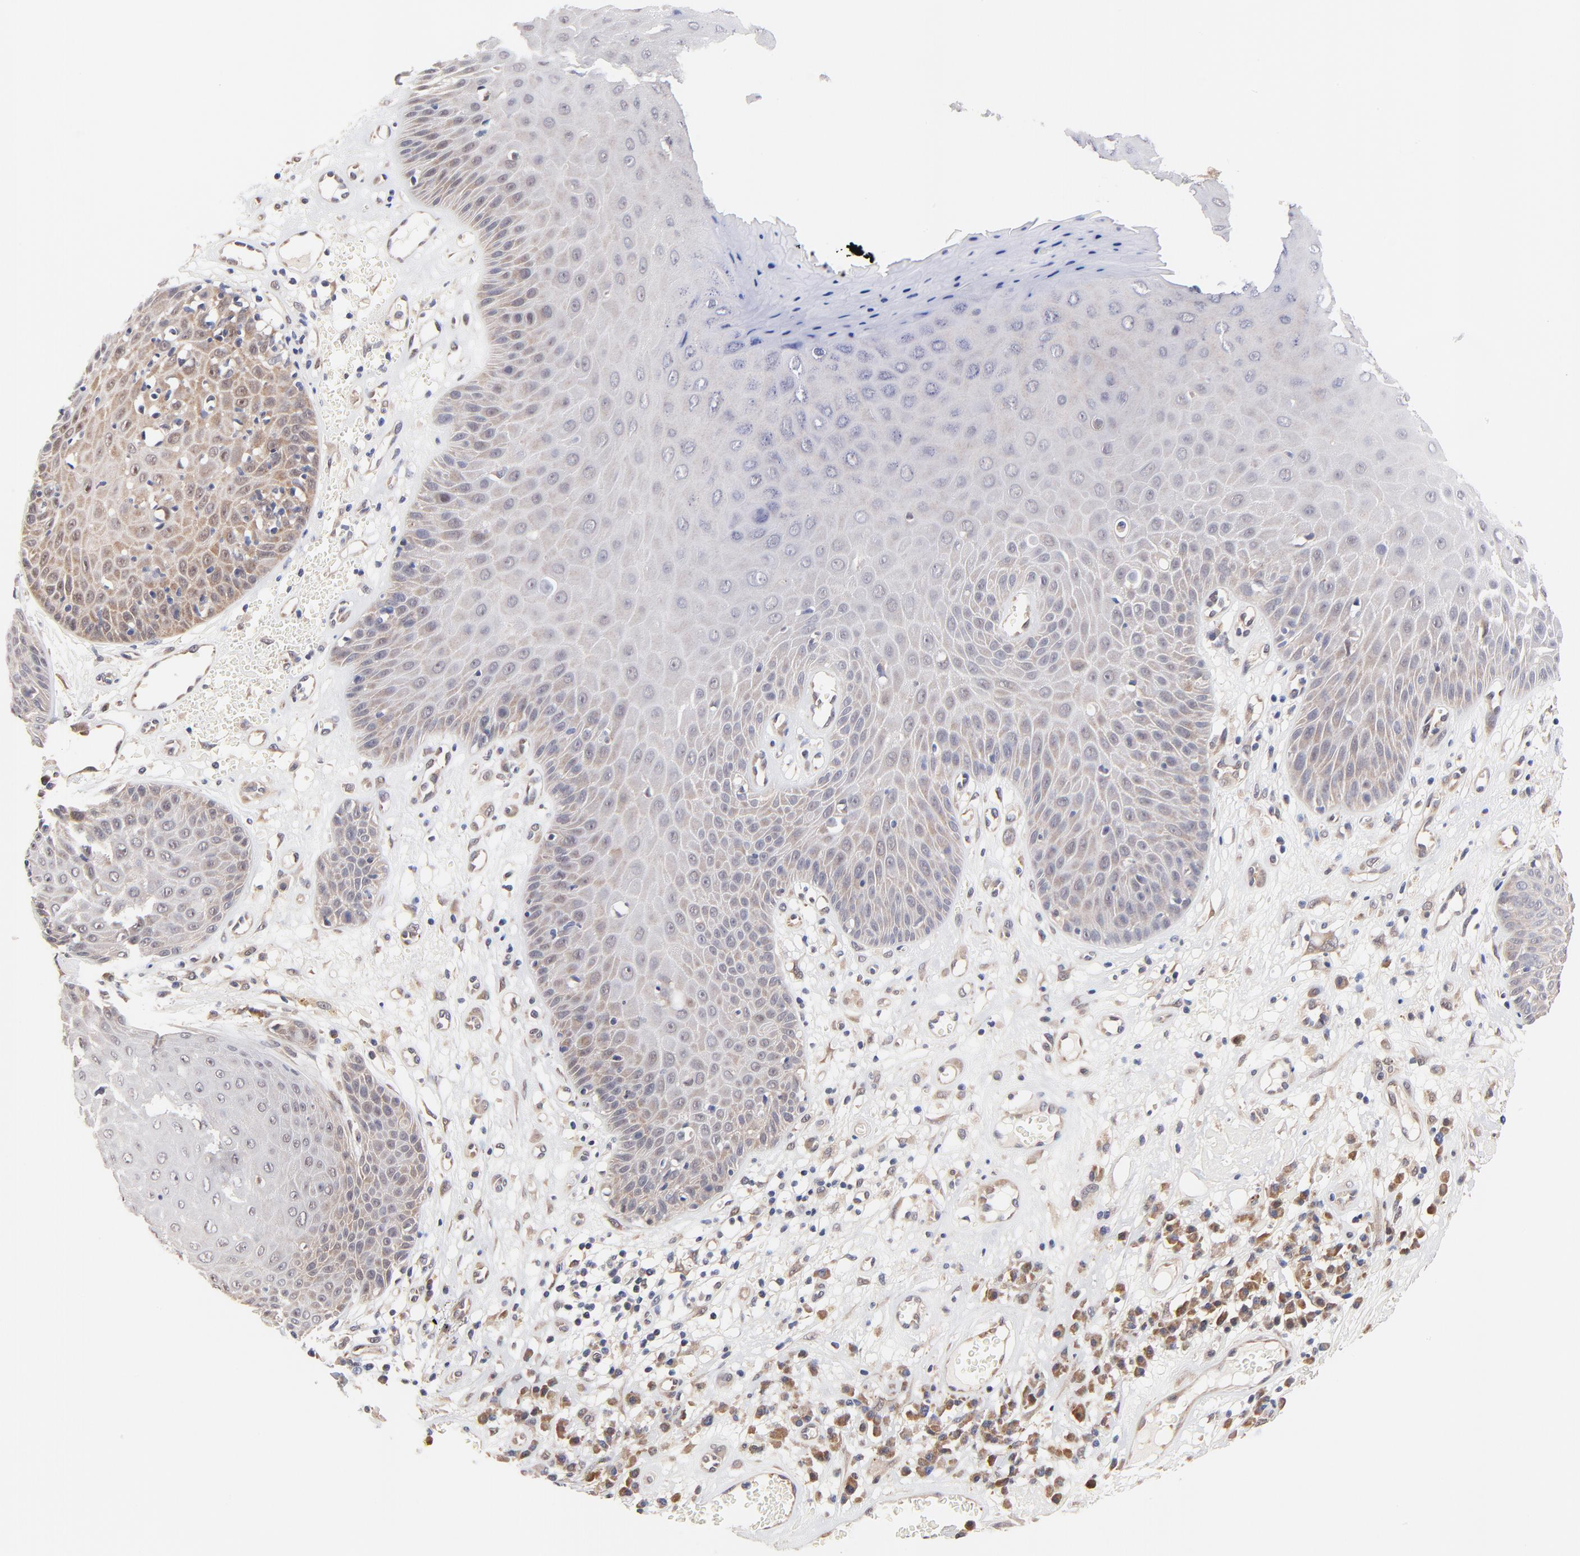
{"staining": {"intensity": "moderate", "quantity": "25%-75%", "location": "cytoplasmic/membranous,nuclear"}, "tissue": "skin cancer", "cell_type": "Tumor cells", "image_type": "cancer", "snomed": [{"axis": "morphology", "description": "Squamous cell carcinoma, NOS"}, {"axis": "topography", "description": "Skin"}], "caption": "Moderate cytoplasmic/membranous and nuclear protein expression is present in approximately 25%-75% of tumor cells in skin cancer (squamous cell carcinoma).", "gene": "TXNL1", "patient": {"sex": "male", "age": 65}}